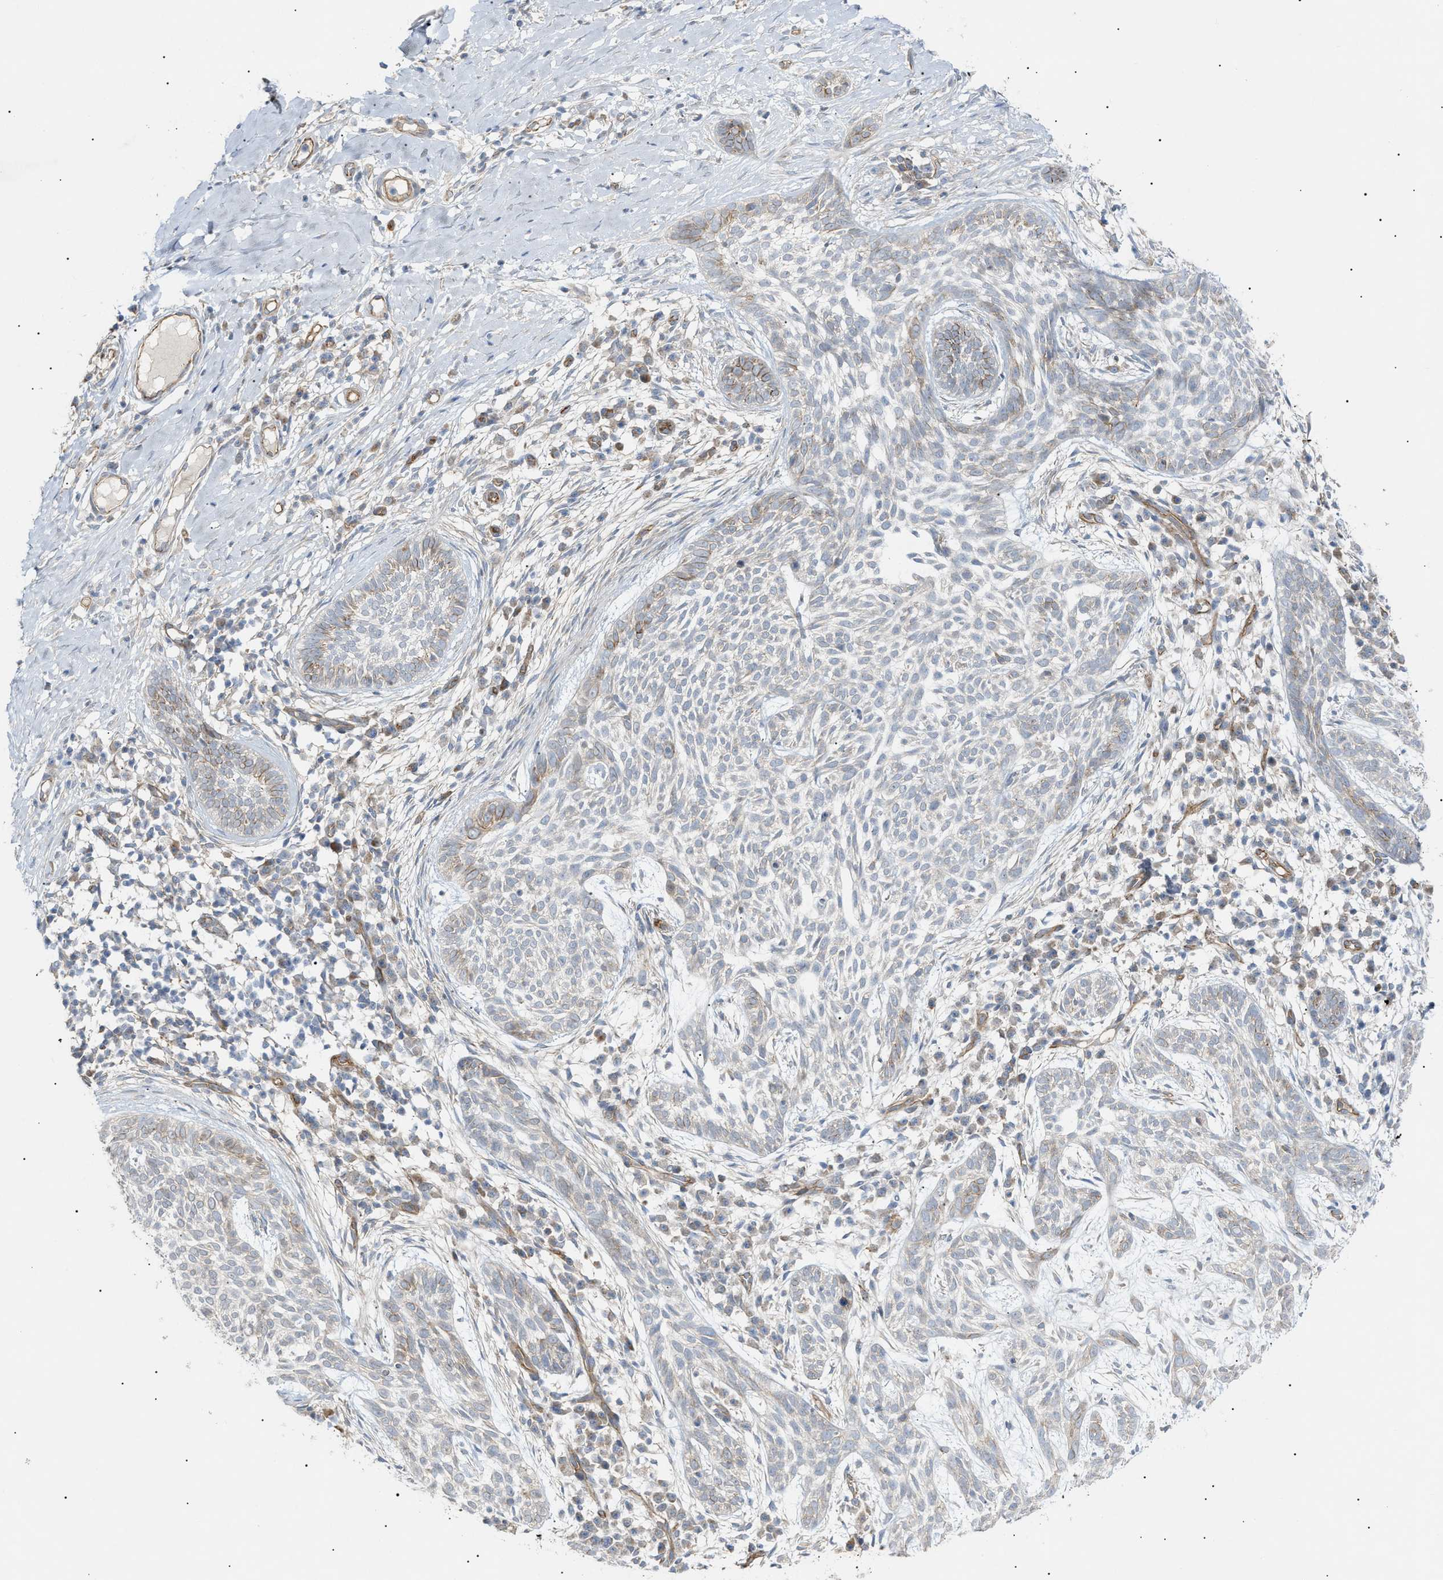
{"staining": {"intensity": "weak", "quantity": "<25%", "location": "cytoplasmic/membranous"}, "tissue": "skin cancer", "cell_type": "Tumor cells", "image_type": "cancer", "snomed": [{"axis": "morphology", "description": "Basal cell carcinoma"}, {"axis": "topography", "description": "Skin"}], "caption": "Tumor cells show no significant protein staining in skin cancer. (DAB (3,3'-diaminobenzidine) immunohistochemistry (IHC), high magnification).", "gene": "ZFHX2", "patient": {"sex": "female", "age": 59}}